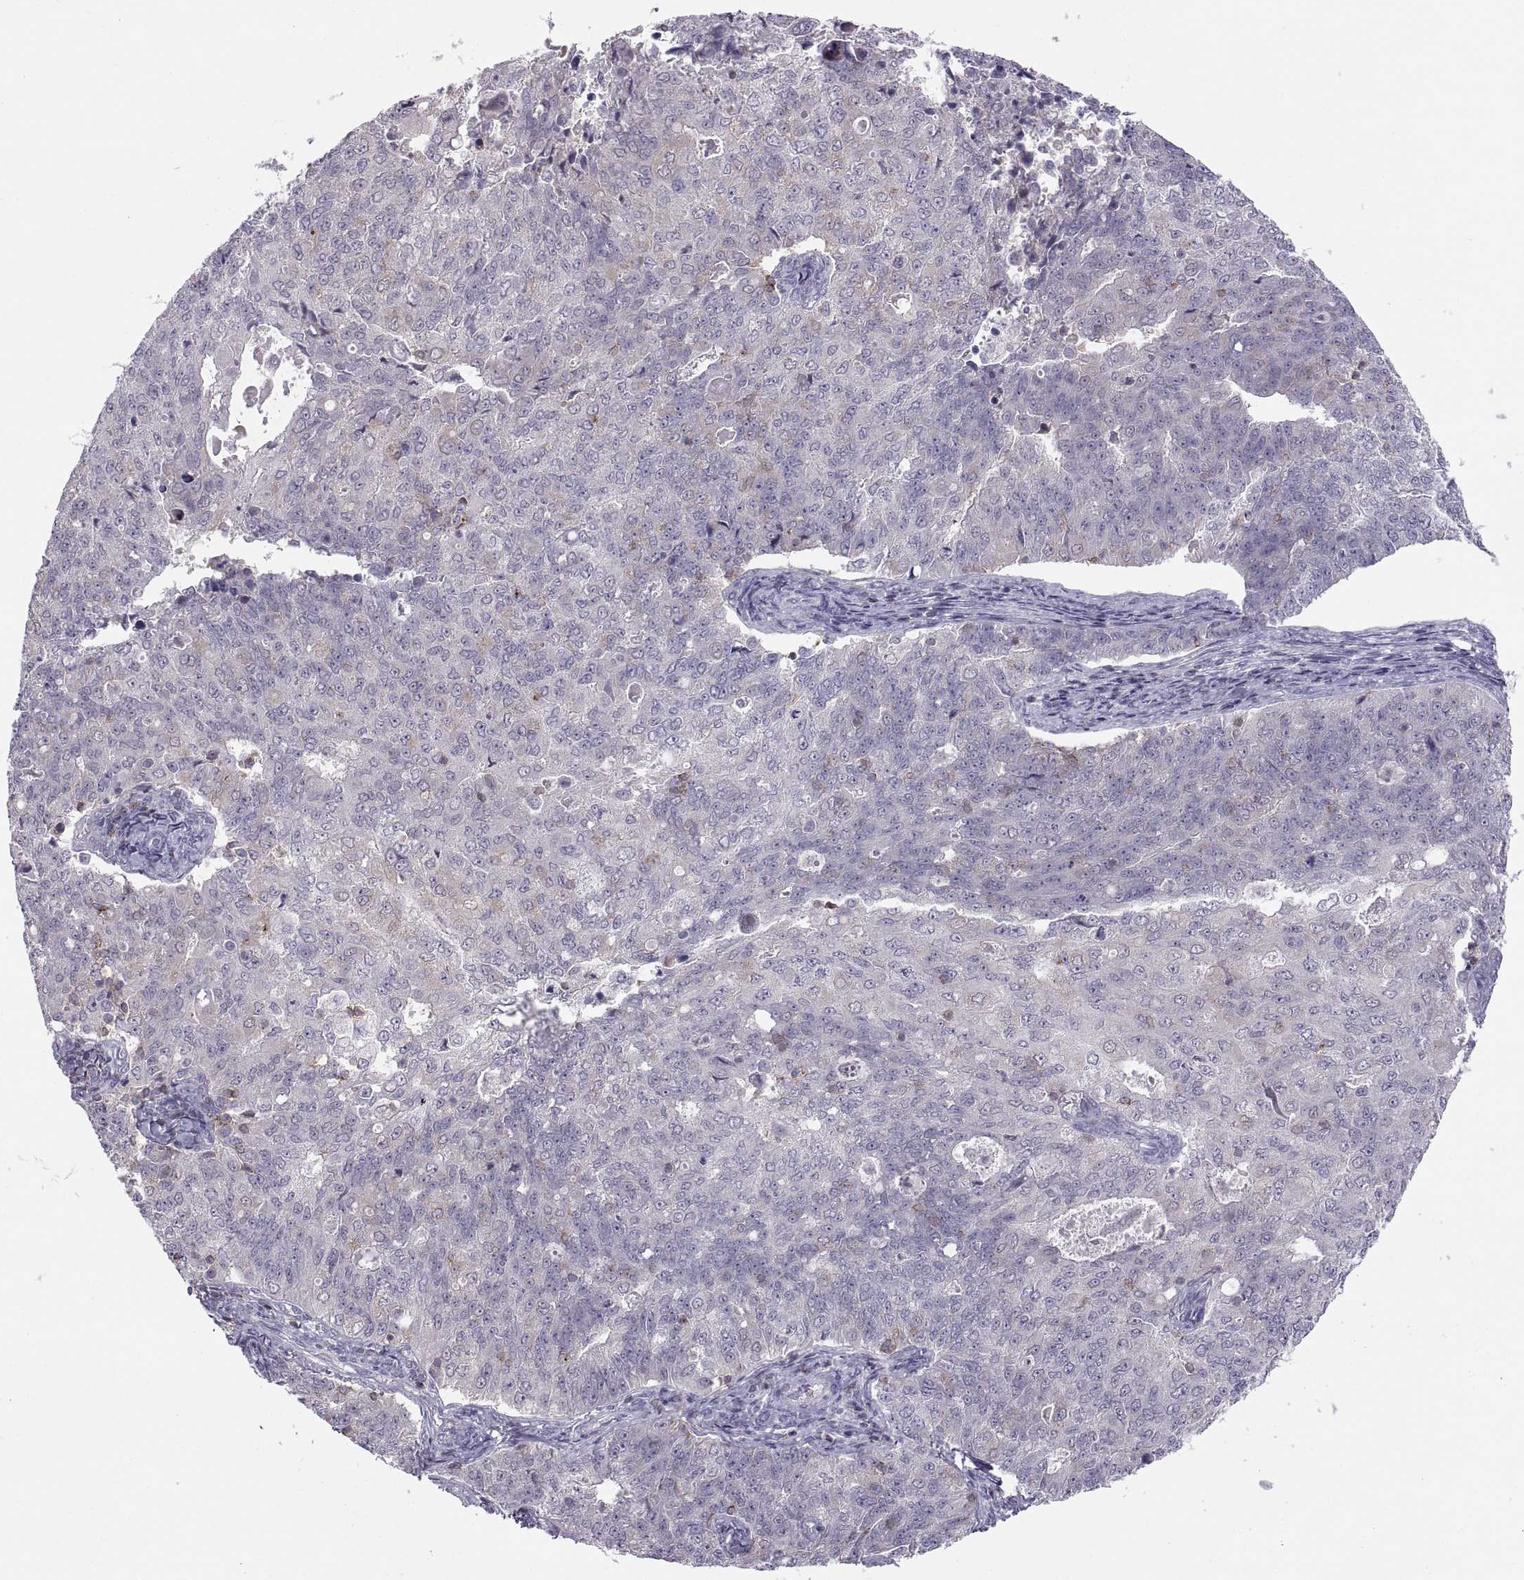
{"staining": {"intensity": "weak", "quantity": "<25%", "location": "cytoplasmic/membranous"}, "tissue": "endometrial cancer", "cell_type": "Tumor cells", "image_type": "cancer", "snomed": [{"axis": "morphology", "description": "Adenocarcinoma, NOS"}, {"axis": "topography", "description": "Endometrium"}], "caption": "High magnification brightfield microscopy of endometrial adenocarcinoma stained with DAB (brown) and counterstained with hematoxylin (blue): tumor cells show no significant positivity.", "gene": "TTC21A", "patient": {"sex": "female", "age": 43}}